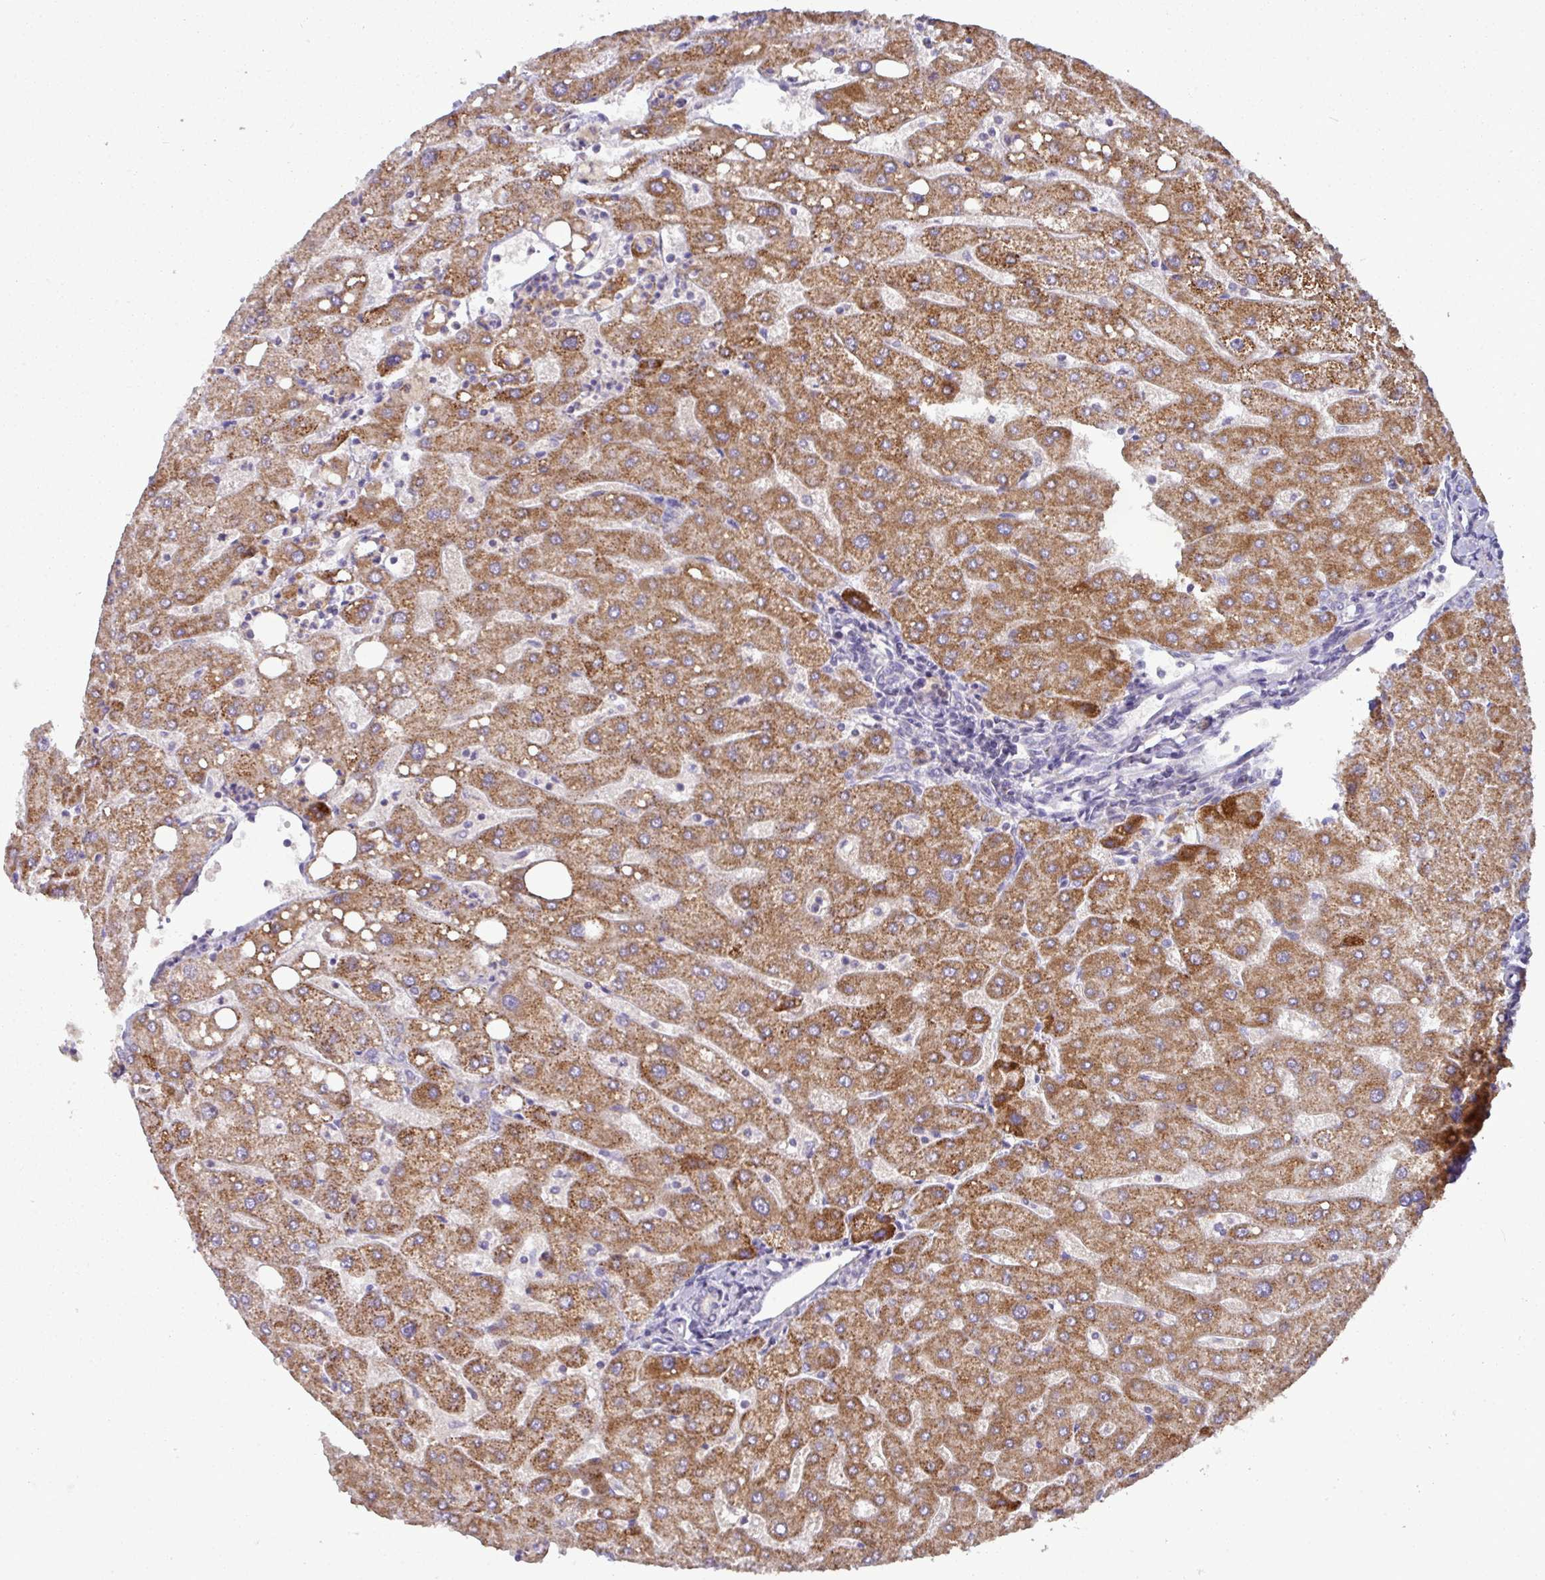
{"staining": {"intensity": "negative", "quantity": "none", "location": "none"}, "tissue": "liver", "cell_type": "Cholangiocytes", "image_type": "normal", "snomed": [{"axis": "morphology", "description": "Normal tissue, NOS"}, {"axis": "topography", "description": "Liver"}], "caption": "Protein analysis of normal liver displays no significant staining in cholangiocytes.", "gene": "TRAPPC1", "patient": {"sex": "male", "age": 67}}